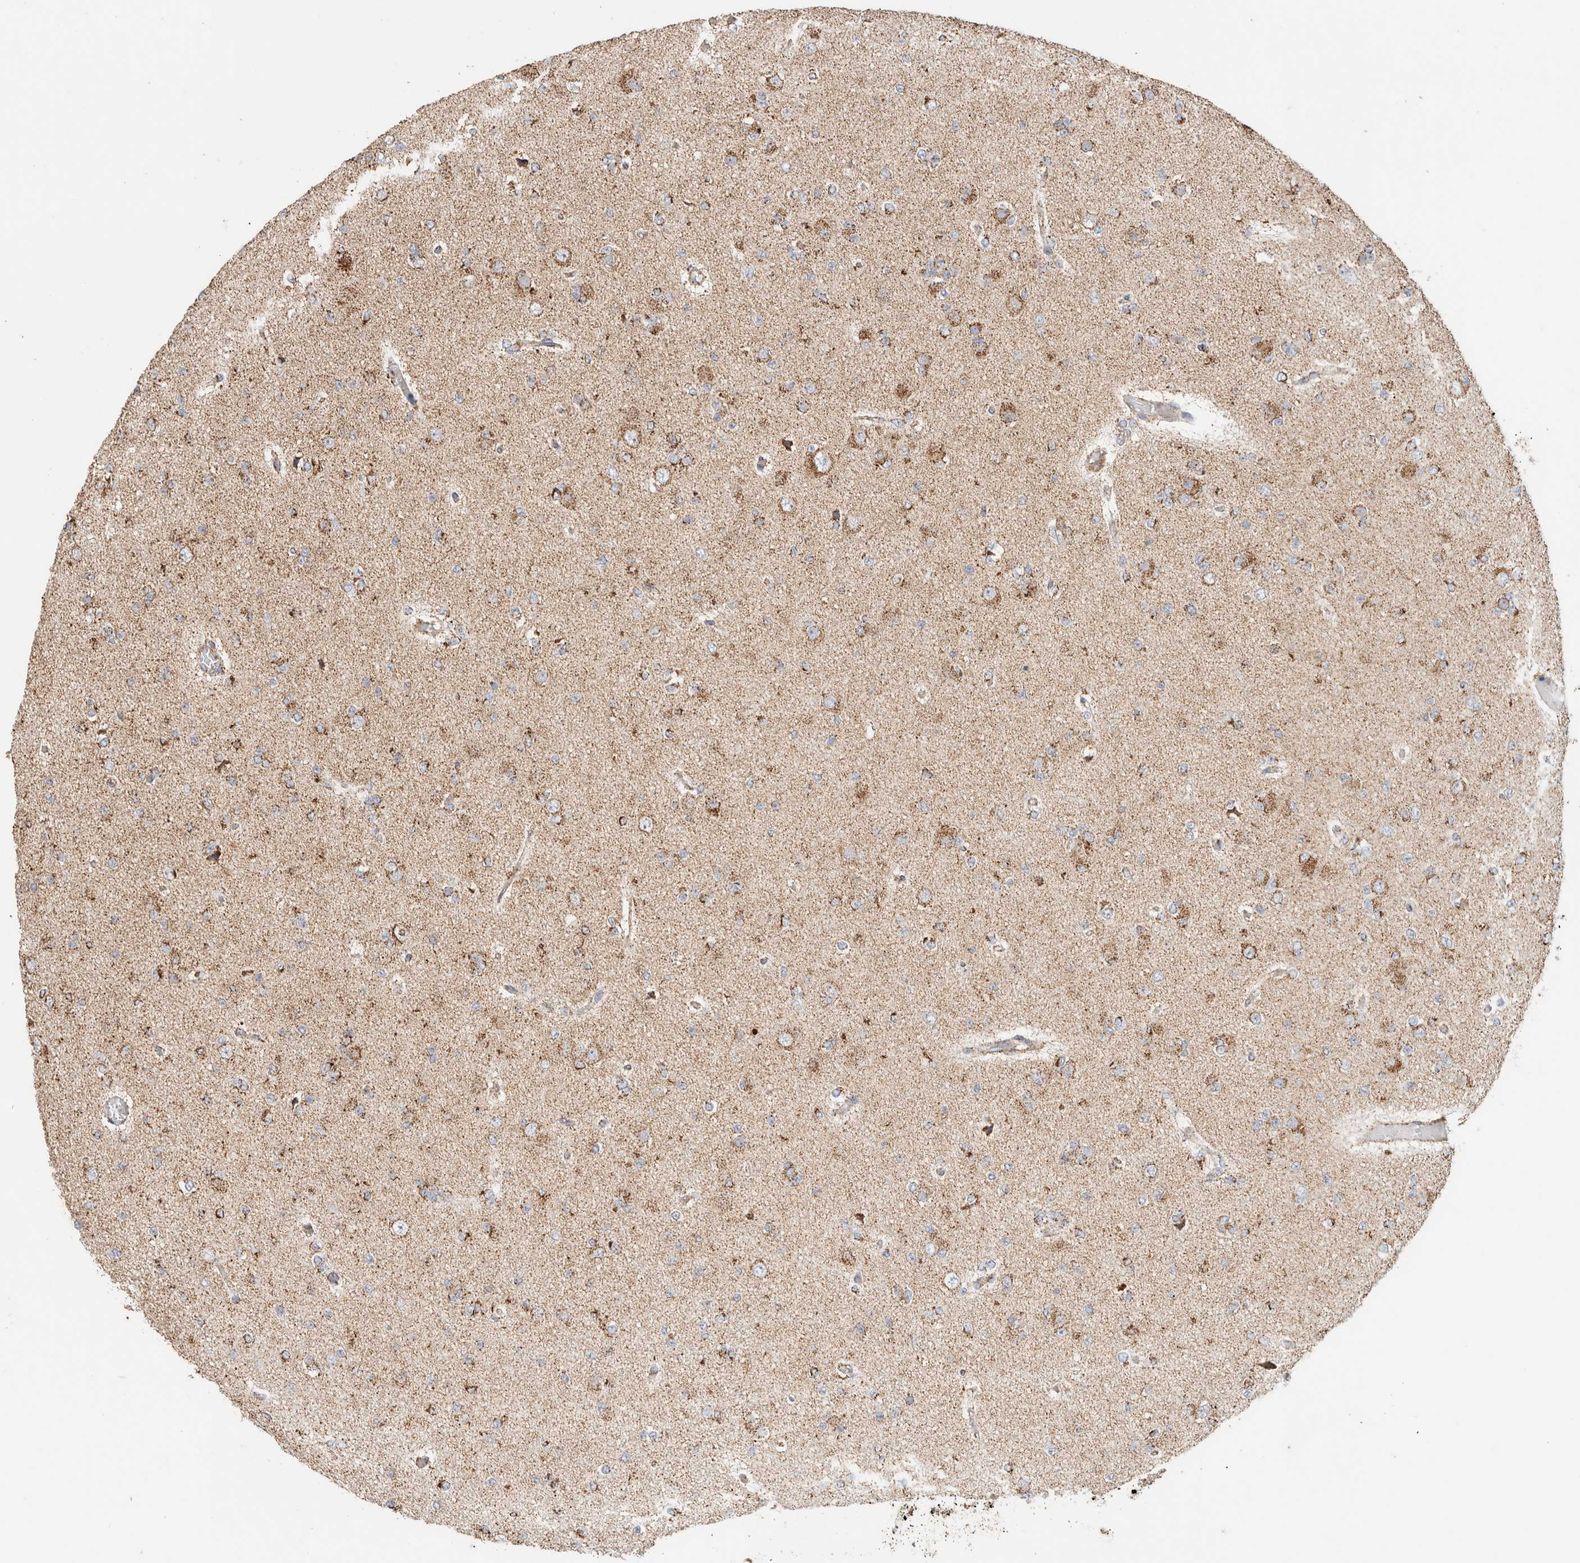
{"staining": {"intensity": "moderate", "quantity": "<25%", "location": "cytoplasmic/membranous"}, "tissue": "glioma", "cell_type": "Tumor cells", "image_type": "cancer", "snomed": [{"axis": "morphology", "description": "Glioma, malignant, Low grade"}, {"axis": "topography", "description": "Brain"}], "caption": "A low amount of moderate cytoplasmic/membranous staining is appreciated in about <25% of tumor cells in malignant glioma (low-grade) tissue.", "gene": "C1QBP", "patient": {"sex": "female", "age": 22}}